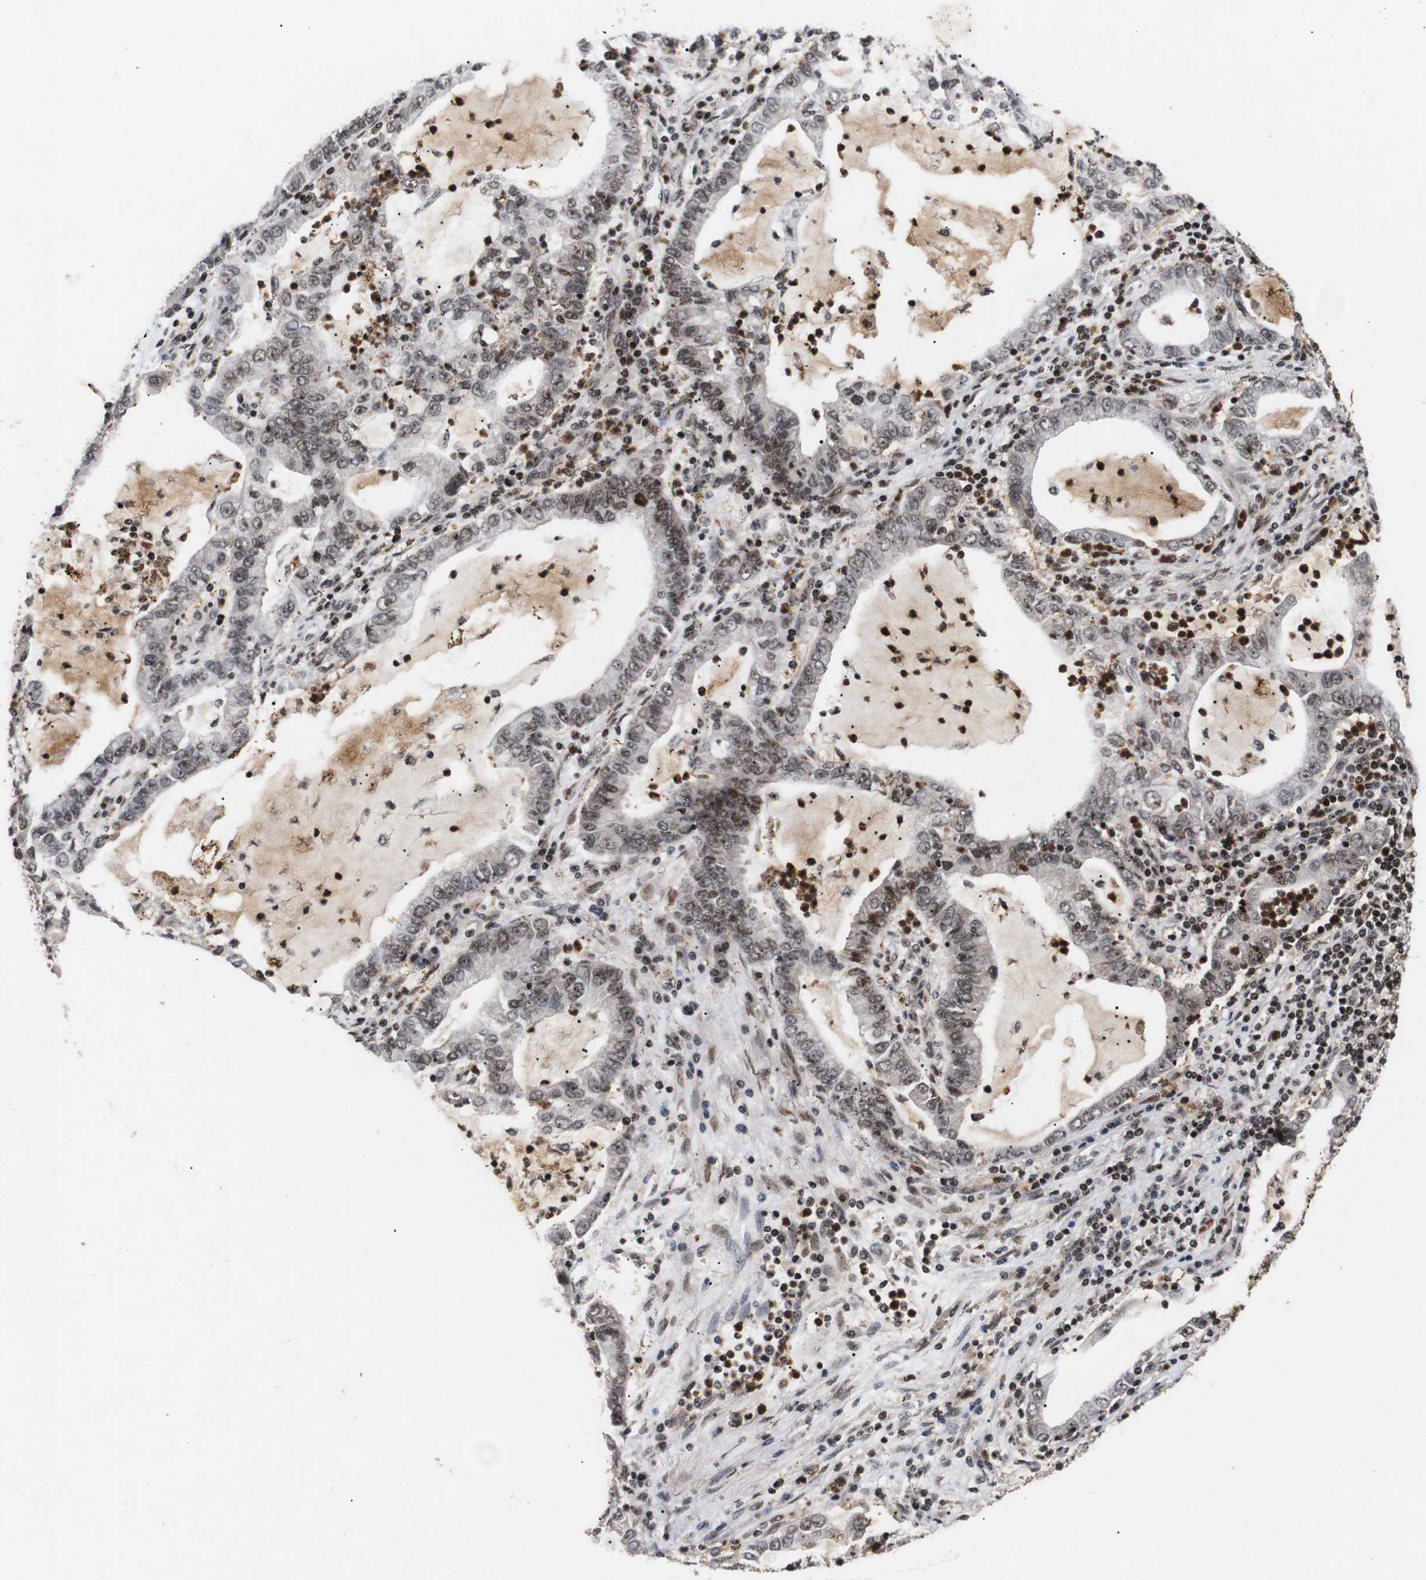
{"staining": {"intensity": "weak", "quantity": "25%-75%", "location": "nuclear"}, "tissue": "lung cancer", "cell_type": "Tumor cells", "image_type": "cancer", "snomed": [{"axis": "morphology", "description": "Adenocarcinoma, NOS"}, {"axis": "topography", "description": "Lung"}], "caption": "The image reveals immunohistochemical staining of lung cancer (adenocarcinoma). There is weak nuclear positivity is identified in about 25%-75% of tumor cells. The protein is stained brown, and the nuclei are stained in blue (DAB (3,3'-diaminobenzidine) IHC with brightfield microscopy, high magnification).", "gene": "KIF23", "patient": {"sex": "female", "age": 51}}